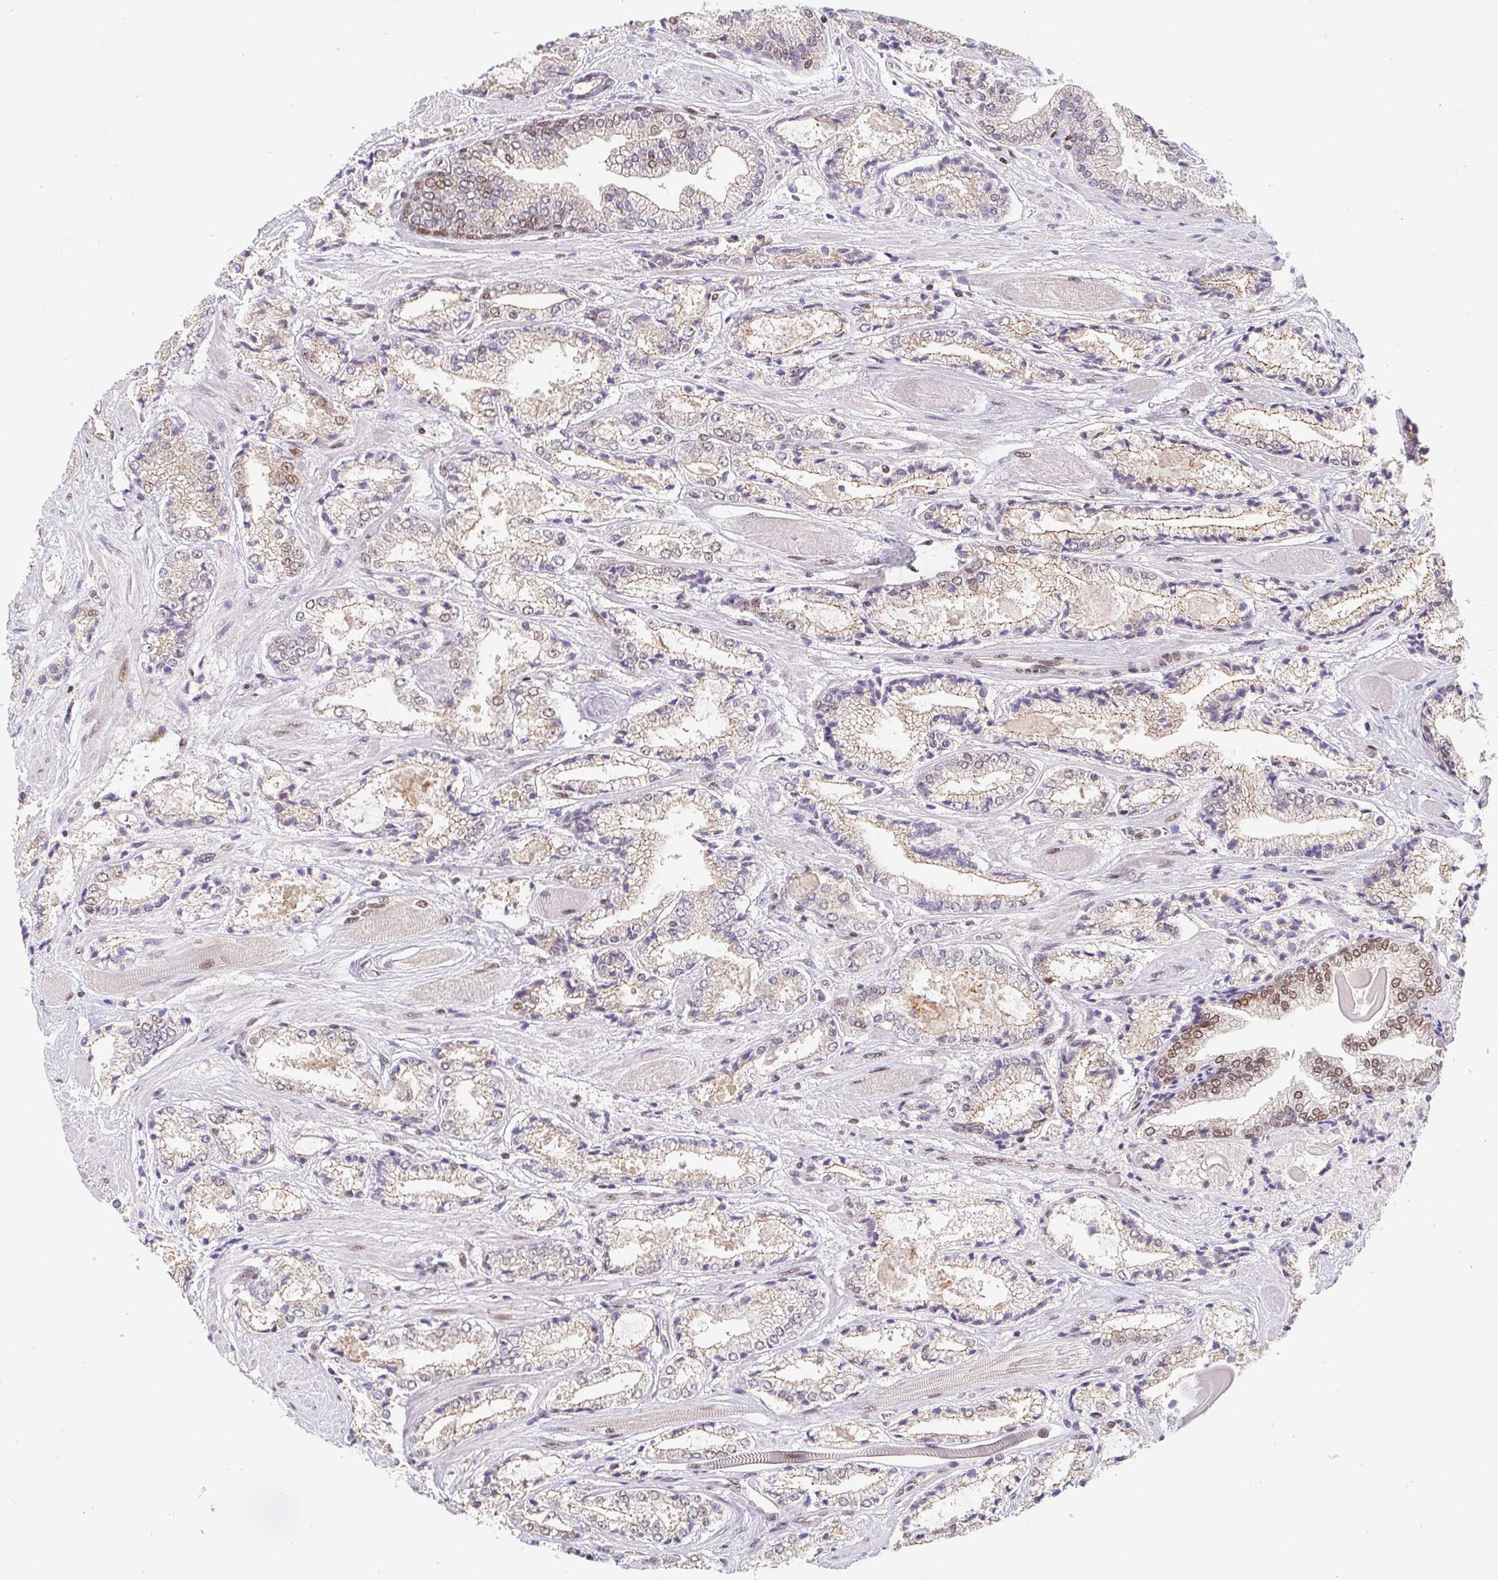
{"staining": {"intensity": "moderate", "quantity": "25%-75%", "location": "cytoplasmic/membranous,nuclear"}, "tissue": "prostate cancer", "cell_type": "Tumor cells", "image_type": "cancer", "snomed": [{"axis": "morphology", "description": "Adenocarcinoma, High grade"}, {"axis": "topography", "description": "Prostate"}], "caption": "About 25%-75% of tumor cells in prostate adenocarcinoma (high-grade) exhibit moderate cytoplasmic/membranous and nuclear protein positivity as visualized by brown immunohistochemical staining.", "gene": "POU2F1", "patient": {"sex": "male", "age": 64}}